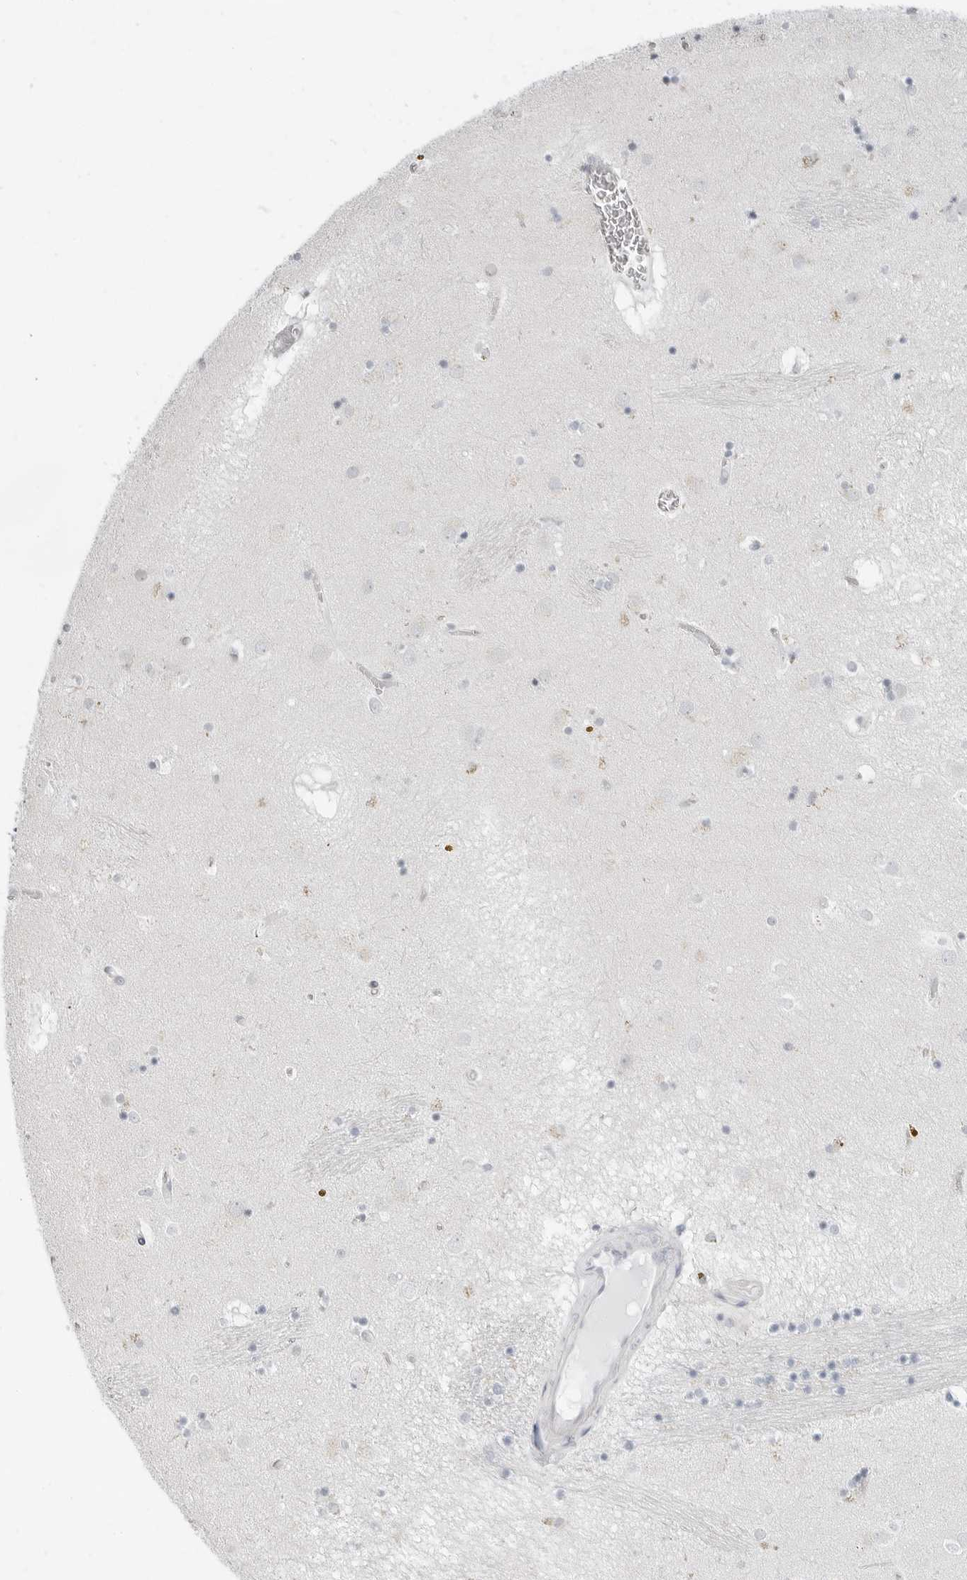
{"staining": {"intensity": "negative", "quantity": "none", "location": "none"}, "tissue": "caudate", "cell_type": "Glial cells", "image_type": "normal", "snomed": [{"axis": "morphology", "description": "Normal tissue, NOS"}, {"axis": "topography", "description": "Lateral ventricle wall"}], "caption": "High power microscopy micrograph of an immunohistochemistry micrograph of normal caudate, revealing no significant staining in glial cells. Brightfield microscopy of IHC stained with DAB (brown) and hematoxylin (blue), captured at high magnification.", "gene": "XIRP1", "patient": {"sex": "male", "age": 70}}